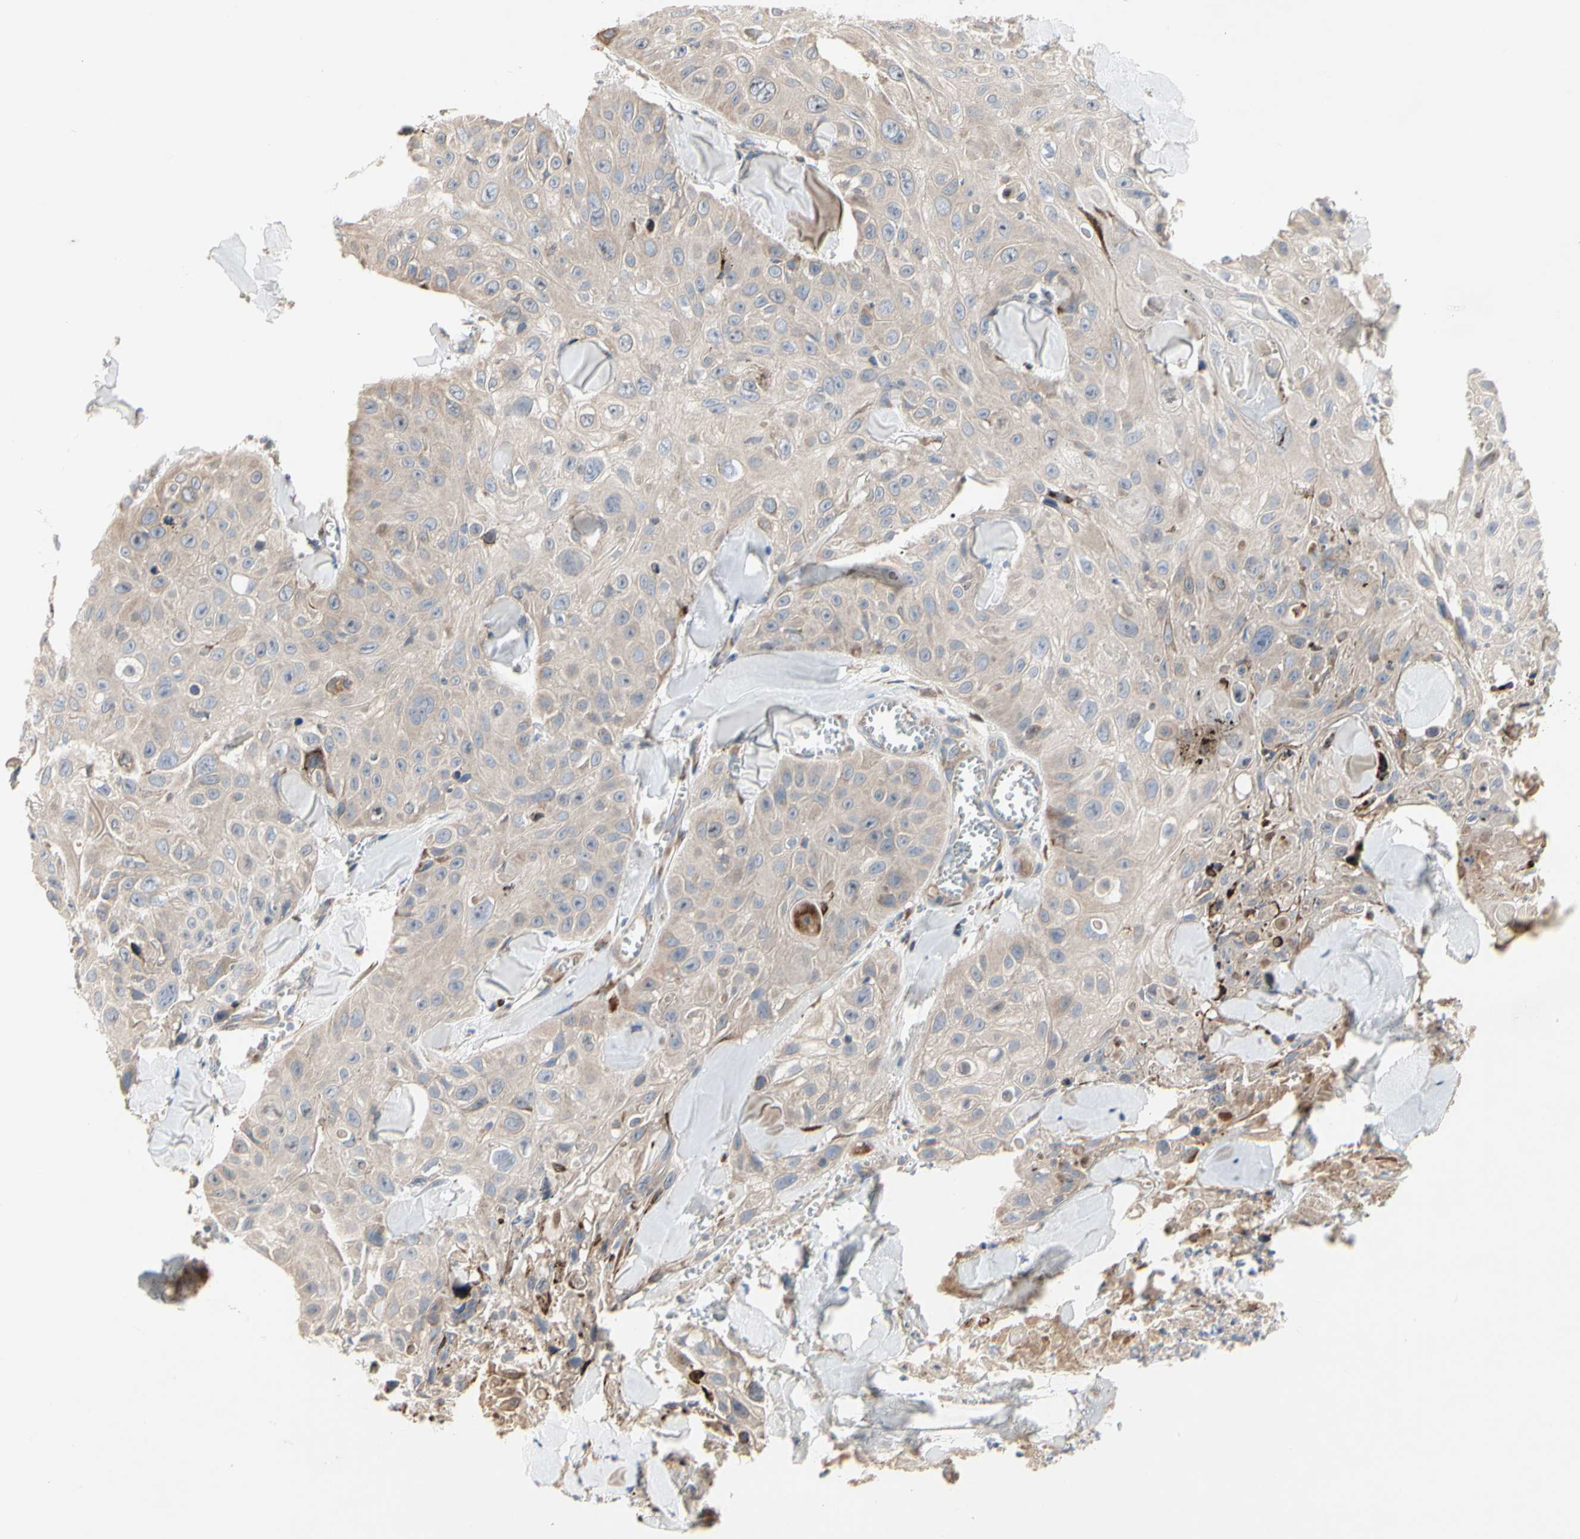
{"staining": {"intensity": "weak", "quantity": ">75%", "location": "cytoplasmic/membranous"}, "tissue": "skin cancer", "cell_type": "Tumor cells", "image_type": "cancer", "snomed": [{"axis": "morphology", "description": "Squamous cell carcinoma, NOS"}, {"axis": "topography", "description": "Skin"}], "caption": "Protein expression analysis of human skin squamous cell carcinoma reveals weak cytoplasmic/membranous positivity in about >75% of tumor cells.", "gene": "MMEL1", "patient": {"sex": "male", "age": 86}}